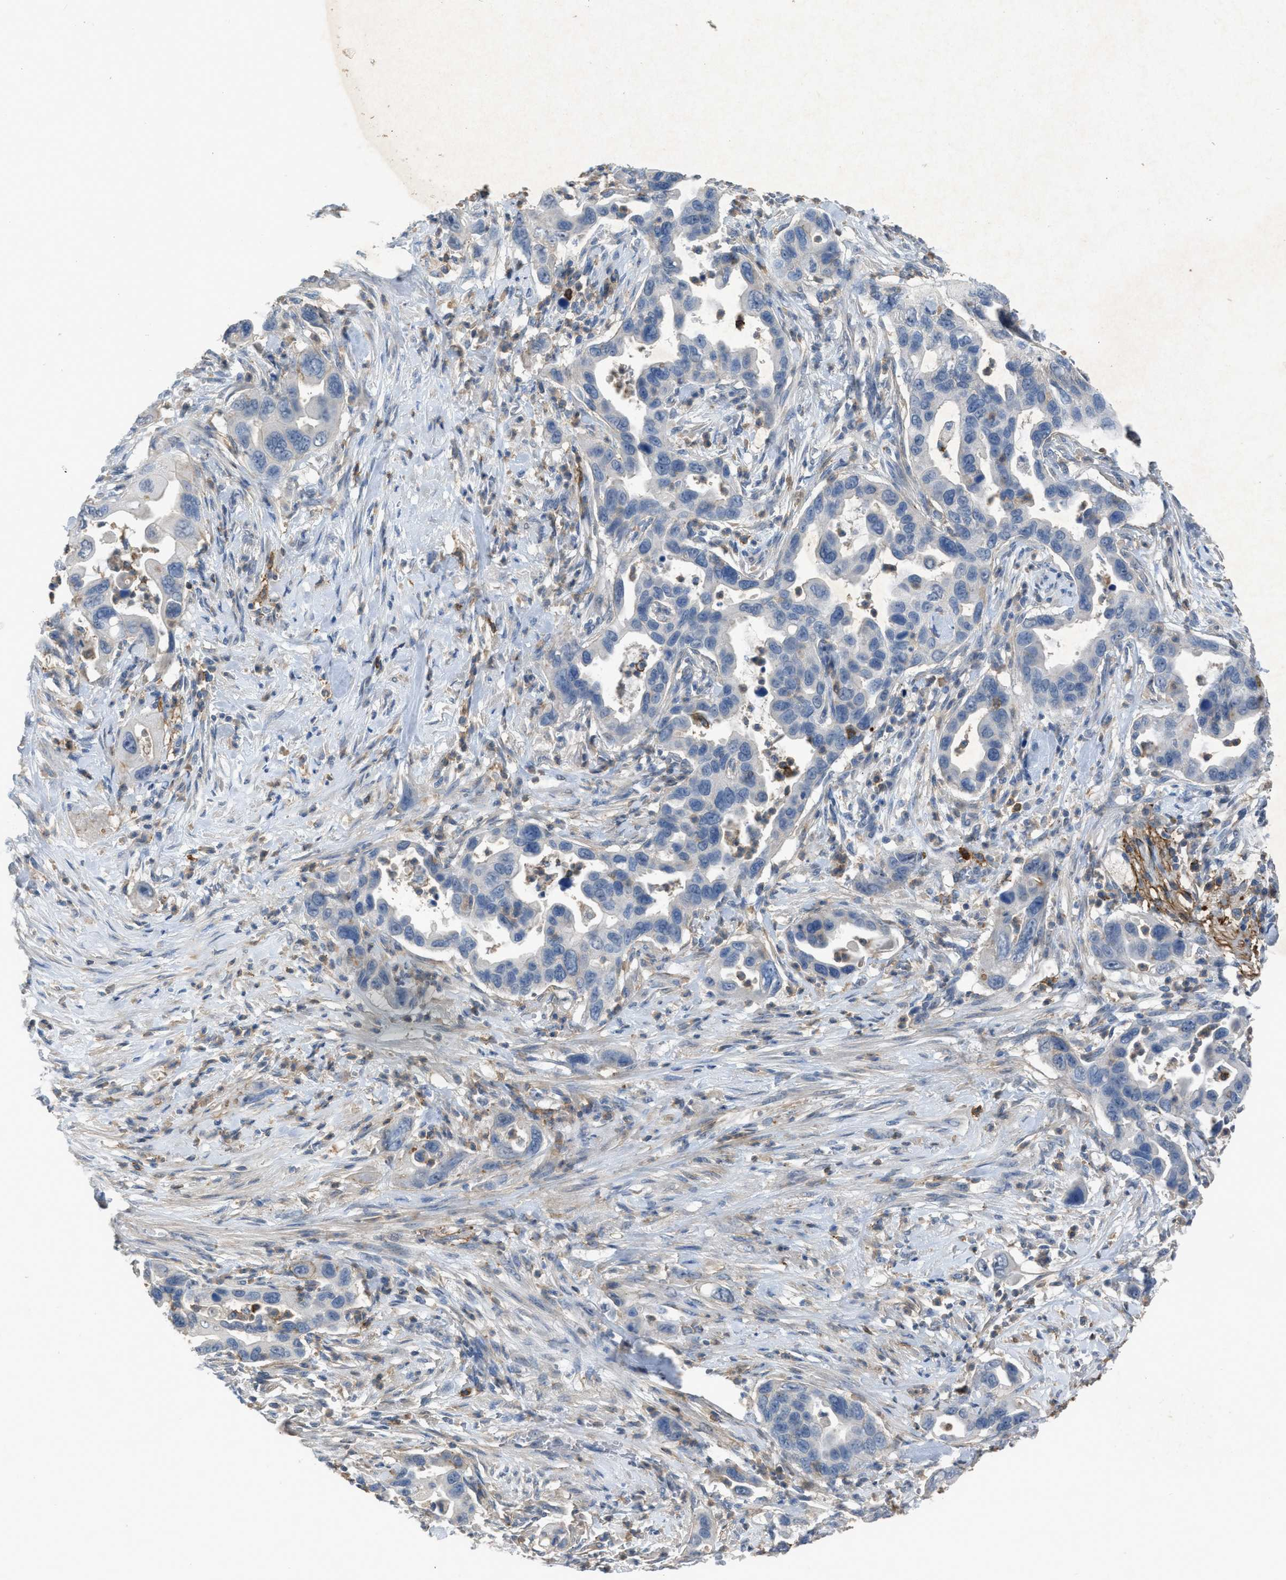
{"staining": {"intensity": "negative", "quantity": "none", "location": "none"}, "tissue": "pancreatic cancer", "cell_type": "Tumor cells", "image_type": "cancer", "snomed": [{"axis": "morphology", "description": "Adenocarcinoma, NOS"}, {"axis": "topography", "description": "Pancreas"}], "caption": "Adenocarcinoma (pancreatic) was stained to show a protein in brown. There is no significant expression in tumor cells.", "gene": "OR51E1", "patient": {"sex": "female", "age": 70}}